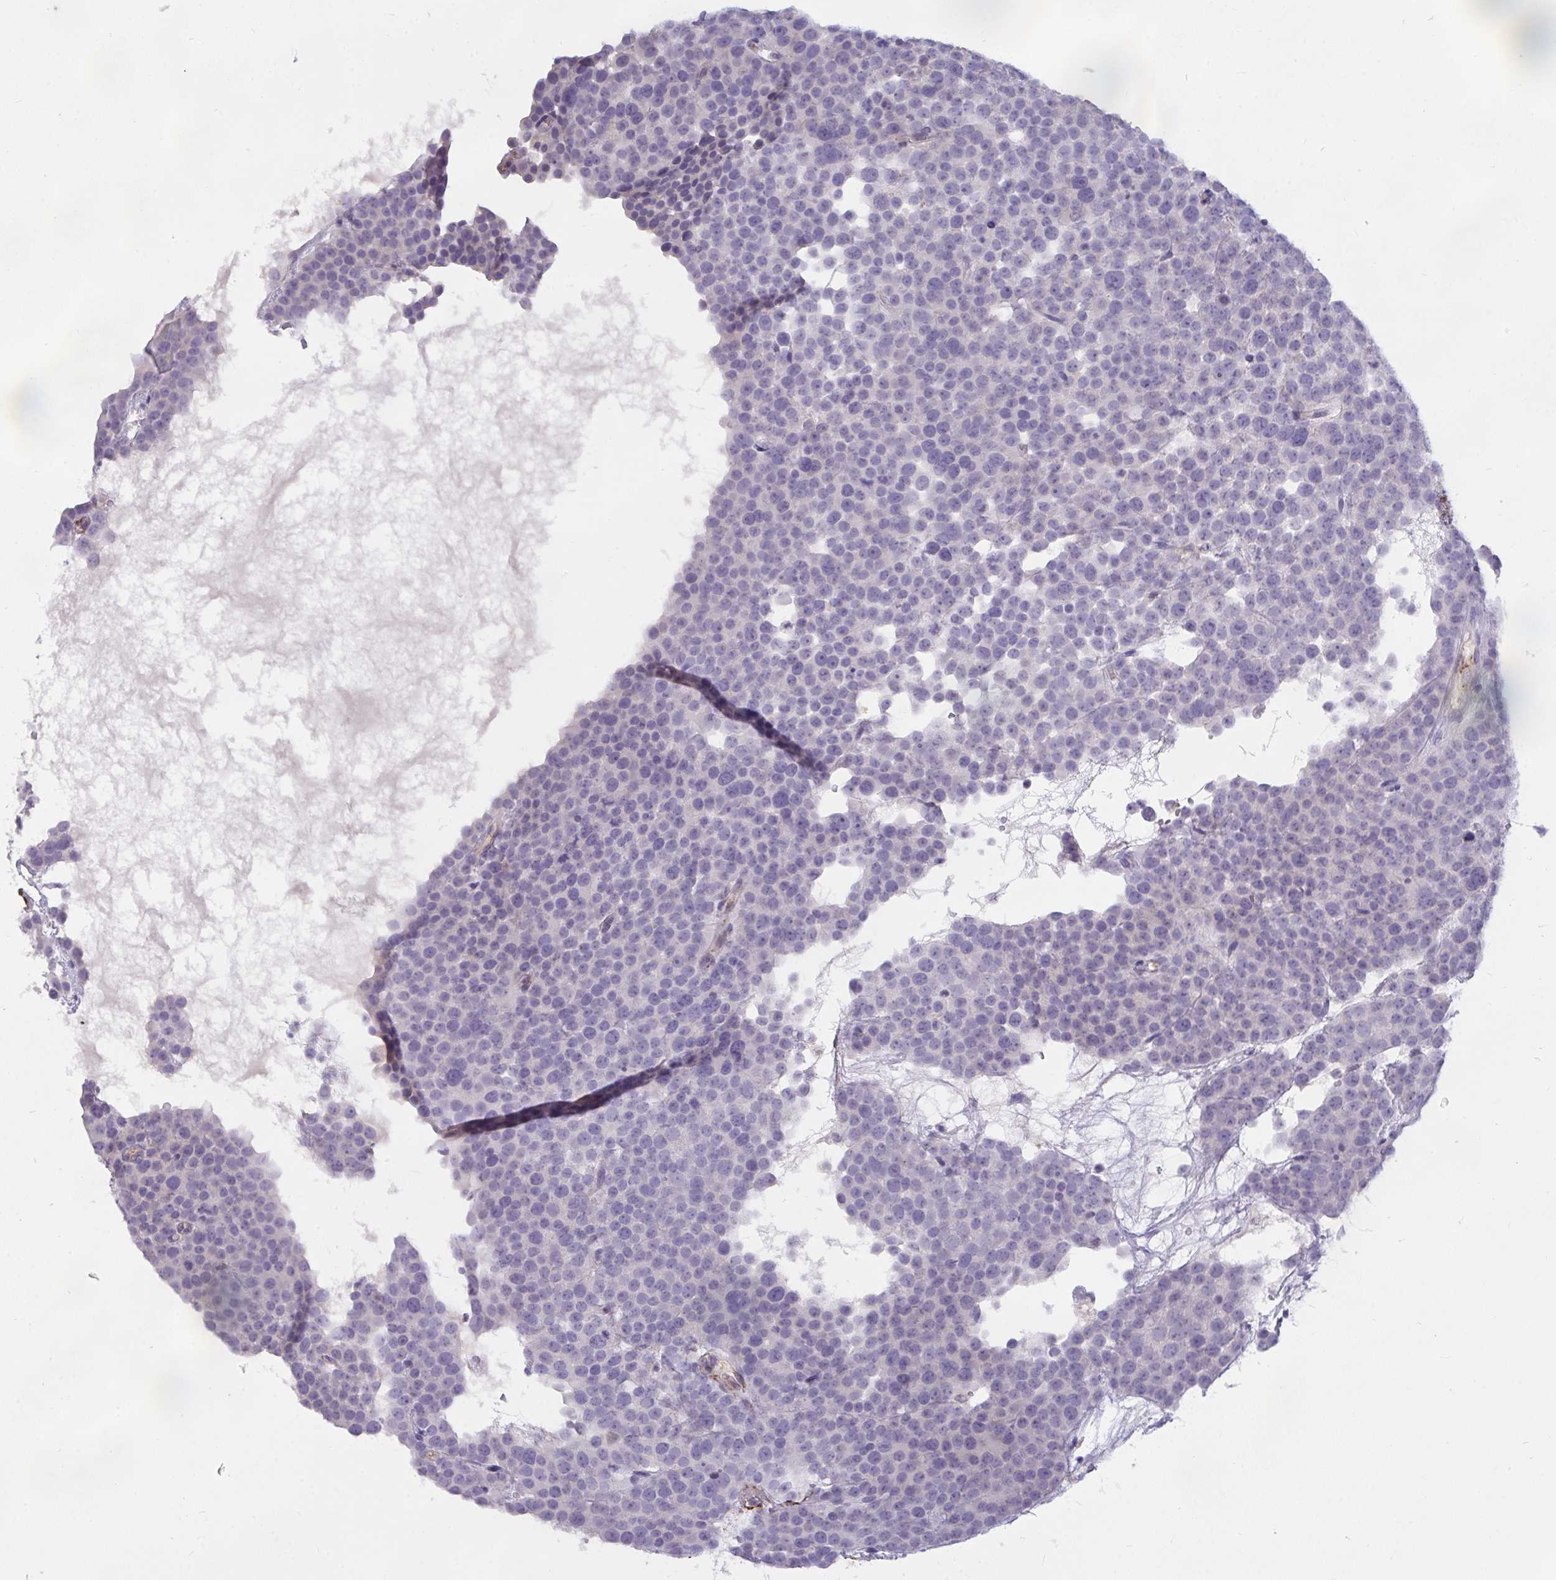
{"staining": {"intensity": "negative", "quantity": "none", "location": "none"}, "tissue": "testis cancer", "cell_type": "Tumor cells", "image_type": "cancer", "snomed": [{"axis": "morphology", "description": "Seminoma, NOS"}, {"axis": "topography", "description": "Testis"}], "caption": "Image shows no protein staining in tumor cells of testis cancer tissue.", "gene": "SEMA6B", "patient": {"sex": "male", "age": 71}}